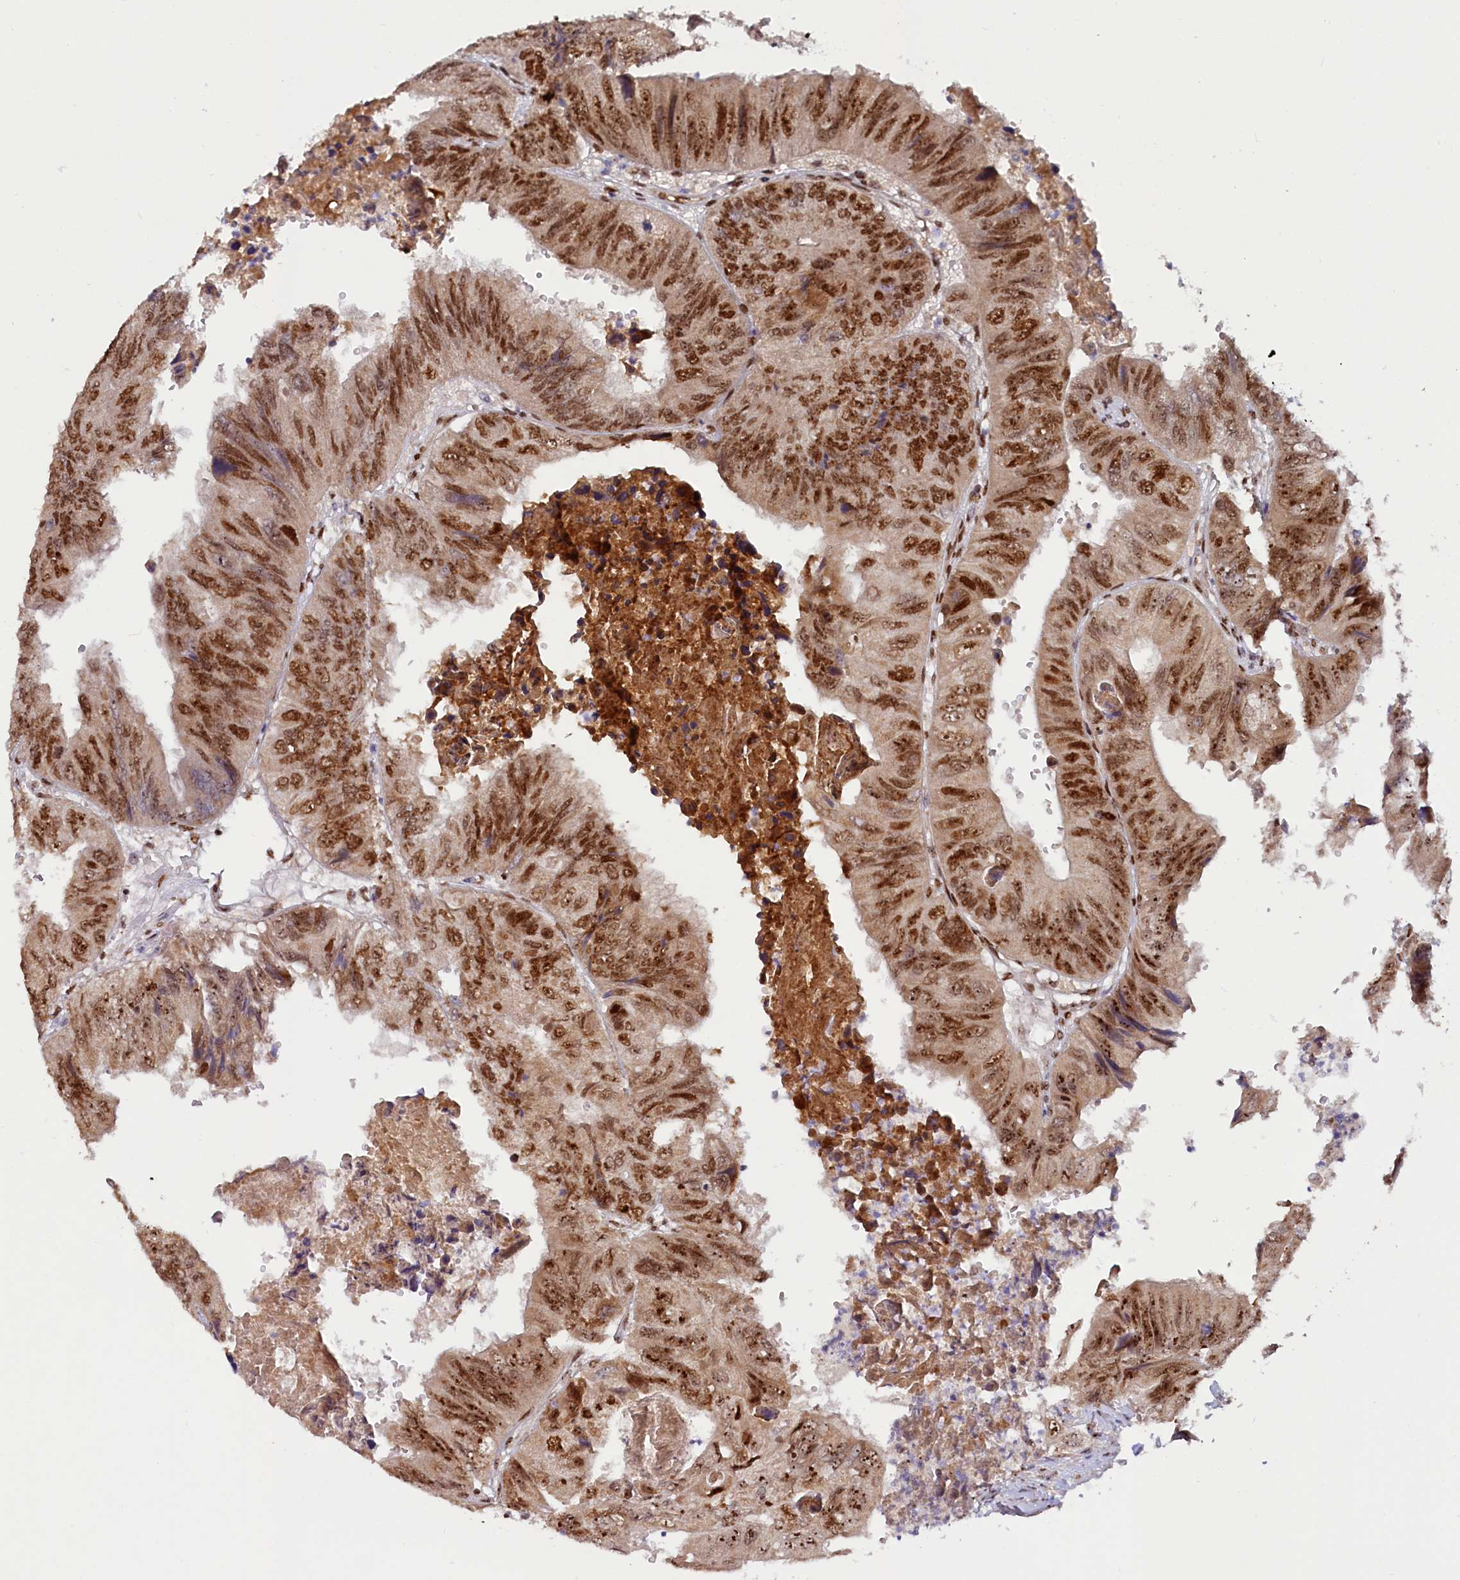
{"staining": {"intensity": "moderate", "quantity": ">75%", "location": "nuclear"}, "tissue": "colorectal cancer", "cell_type": "Tumor cells", "image_type": "cancer", "snomed": [{"axis": "morphology", "description": "Adenocarcinoma, NOS"}, {"axis": "topography", "description": "Rectum"}], "caption": "Brown immunohistochemical staining in colorectal cancer (adenocarcinoma) shows moderate nuclear expression in approximately >75% of tumor cells.", "gene": "TCOF1", "patient": {"sex": "male", "age": 63}}